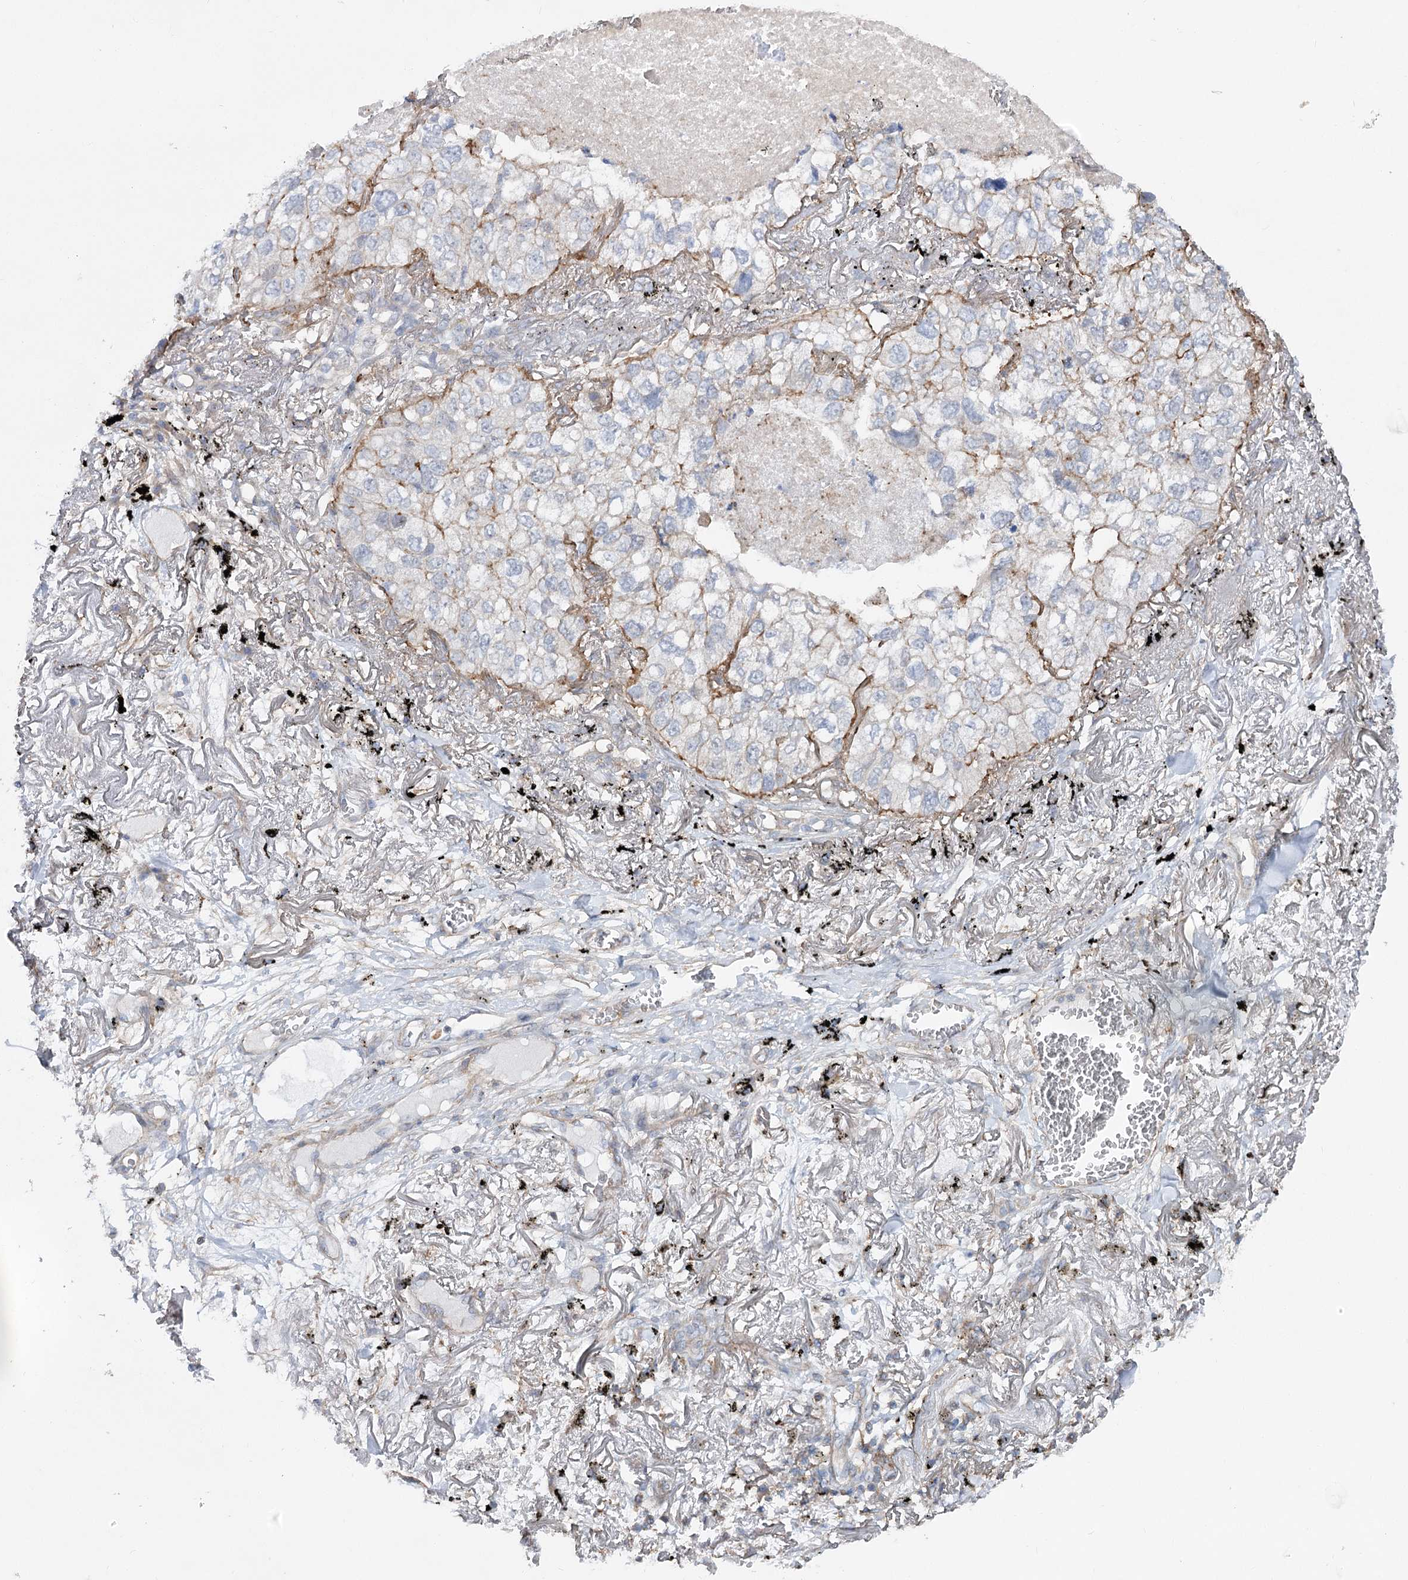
{"staining": {"intensity": "negative", "quantity": "none", "location": "none"}, "tissue": "lung cancer", "cell_type": "Tumor cells", "image_type": "cancer", "snomed": [{"axis": "morphology", "description": "Adenocarcinoma, NOS"}, {"axis": "topography", "description": "Lung"}], "caption": "IHC histopathology image of lung adenocarcinoma stained for a protein (brown), which shows no staining in tumor cells.", "gene": "LARP1B", "patient": {"sex": "male", "age": 65}}